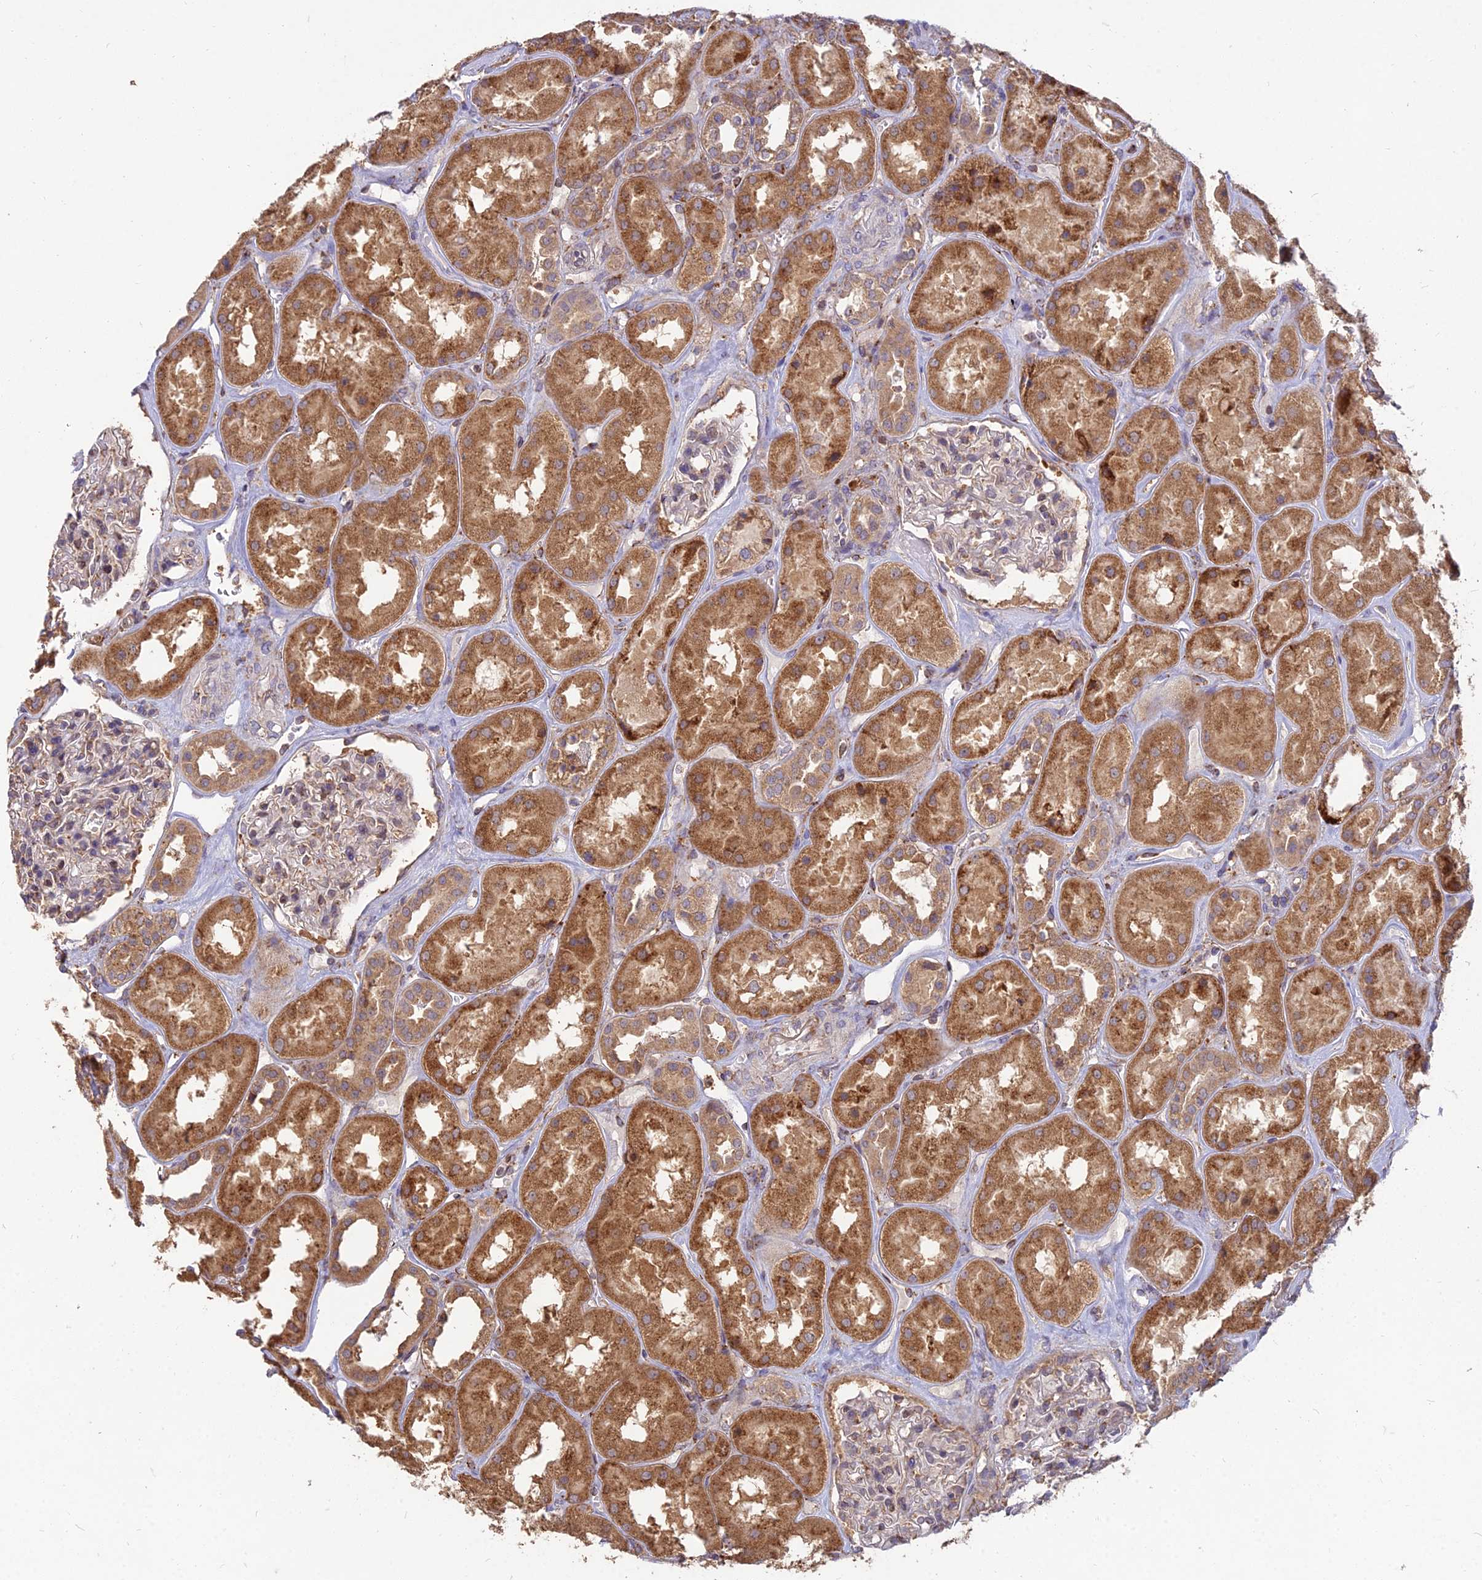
{"staining": {"intensity": "moderate", "quantity": "<25%", "location": "cytoplasmic/membranous"}, "tissue": "kidney", "cell_type": "Cells in glomeruli", "image_type": "normal", "snomed": [{"axis": "morphology", "description": "Normal tissue, NOS"}, {"axis": "topography", "description": "Kidney"}], "caption": "This micrograph displays benign kidney stained with immunohistochemistry to label a protein in brown. The cytoplasmic/membranous of cells in glomeruli show moderate positivity for the protein. Nuclei are counter-stained blue.", "gene": "NXNL2", "patient": {"sex": "male", "age": 70}}